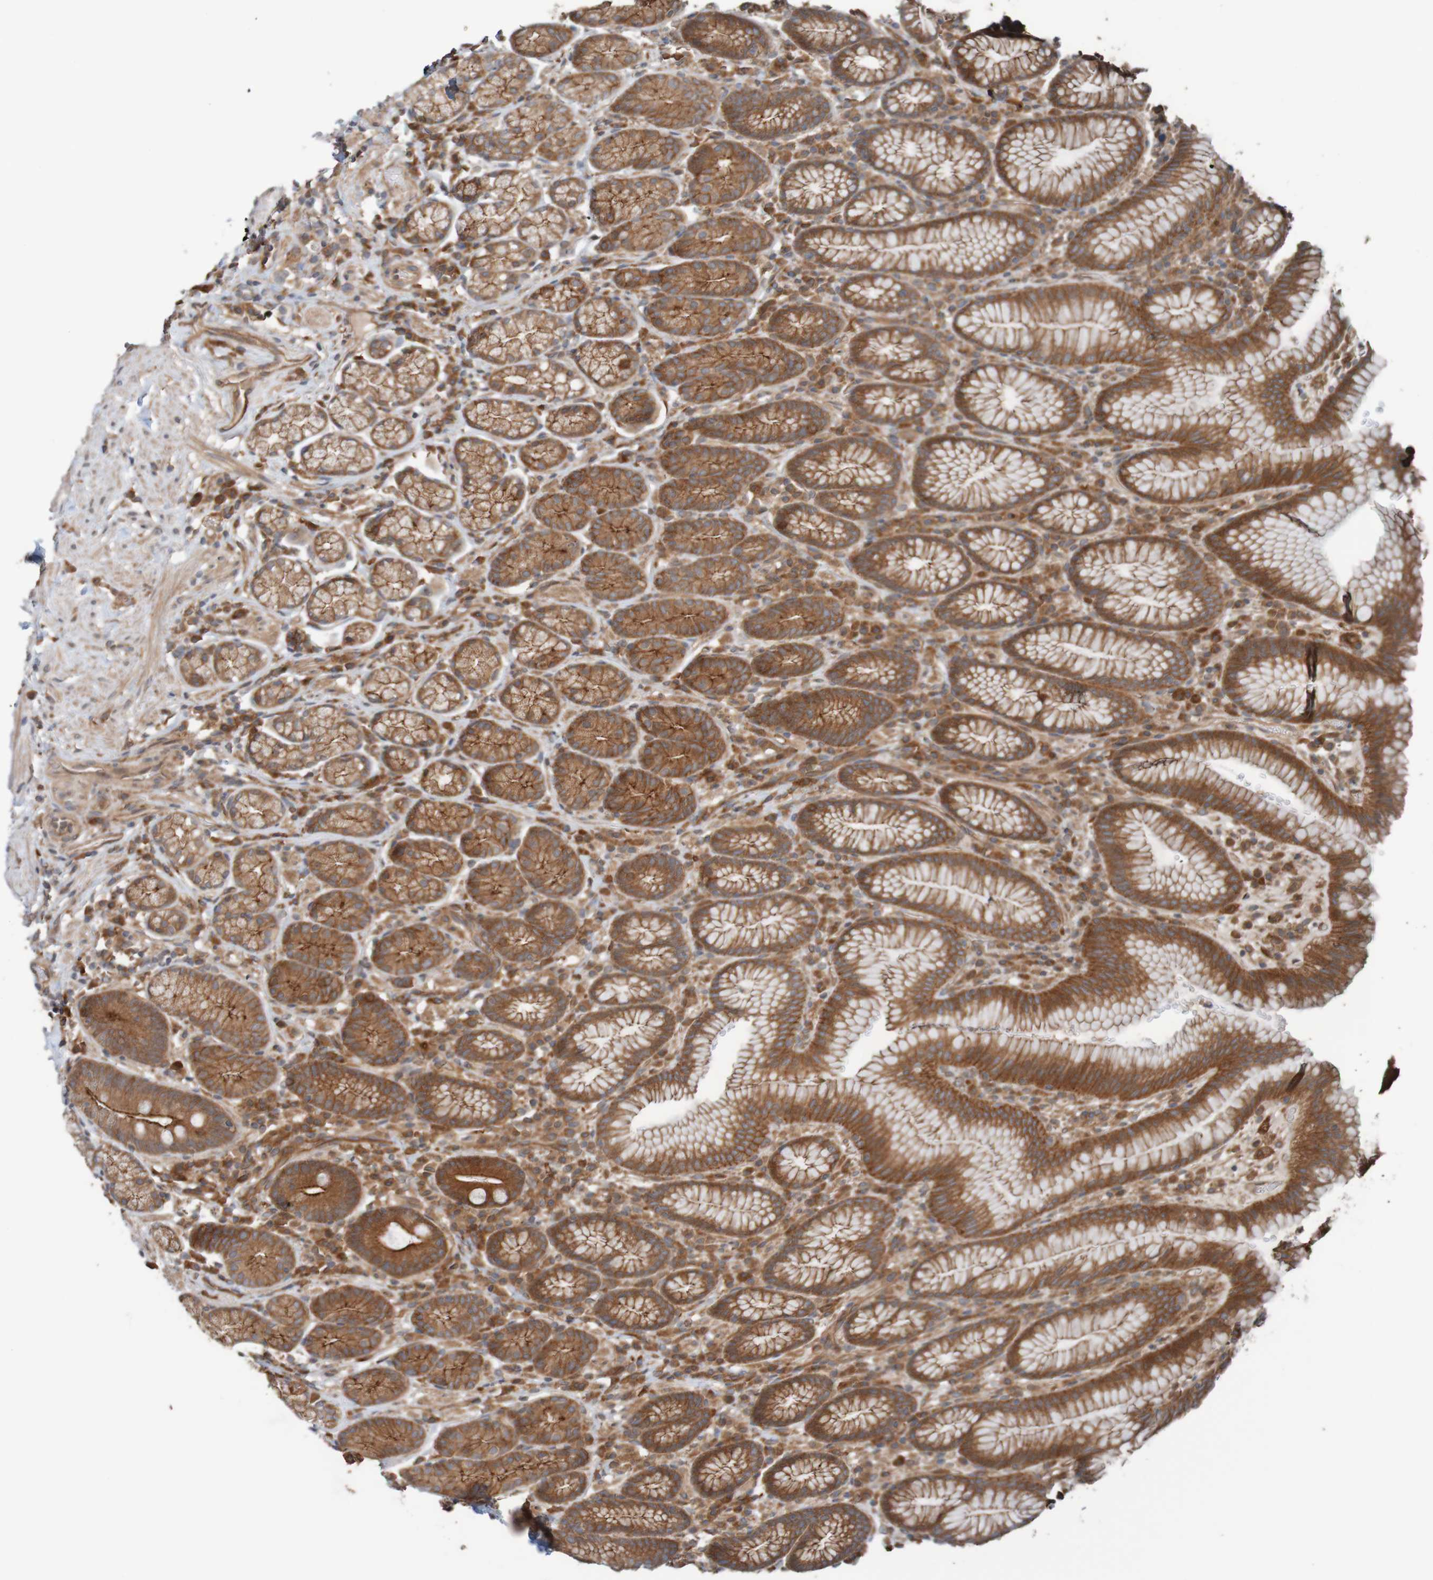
{"staining": {"intensity": "moderate", "quantity": ">75%", "location": "cytoplasmic/membranous"}, "tissue": "stomach", "cell_type": "Glandular cells", "image_type": "normal", "snomed": [{"axis": "morphology", "description": "Normal tissue, NOS"}, {"axis": "topography", "description": "Stomach, lower"}], "caption": "Human stomach stained with a protein marker exhibits moderate staining in glandular cells.", "gene": "ARHGEF11", "patient": {"sex": "male", "age": 52}}